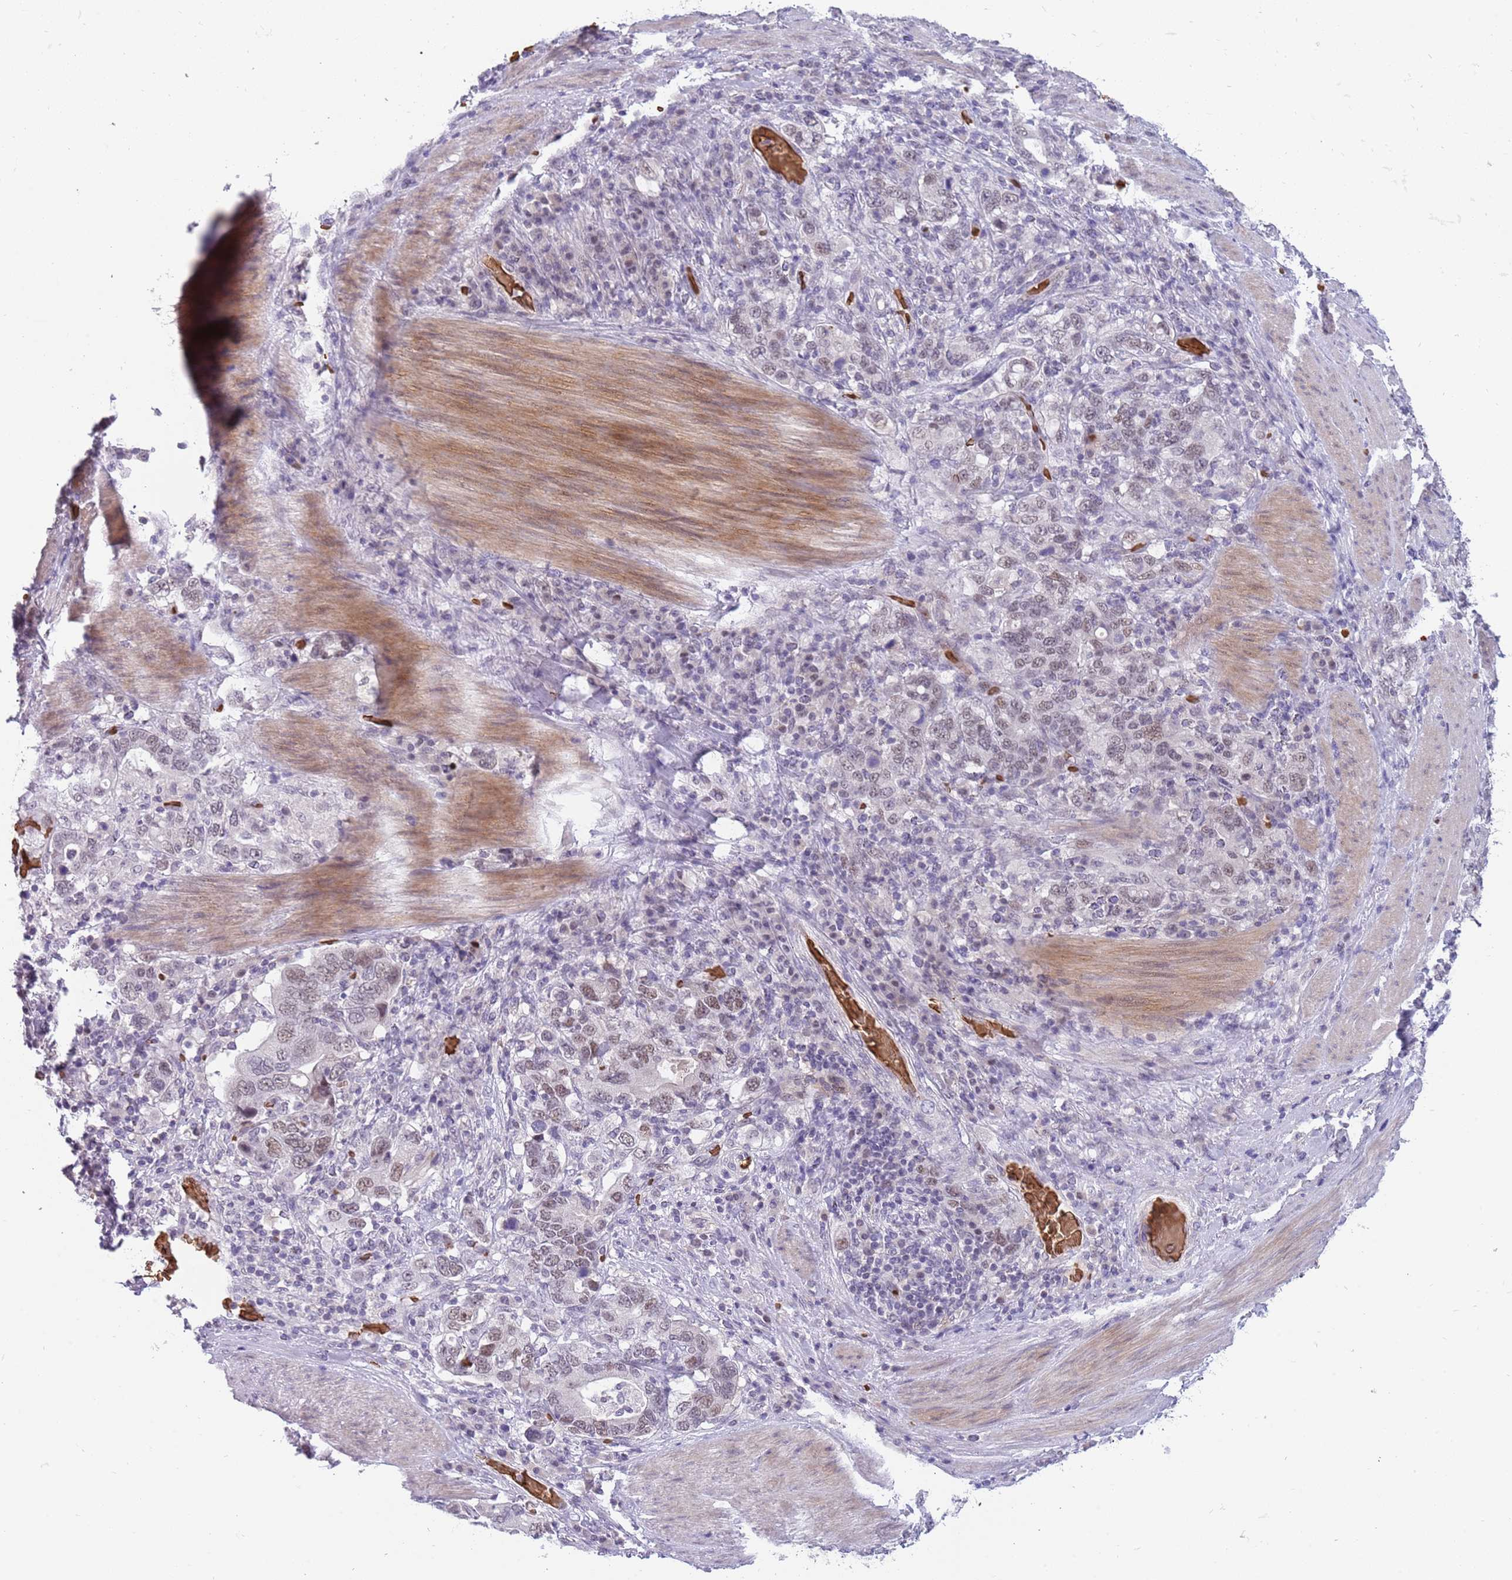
{"staining": {"intensity": "weak", "quantity": "25%-75%", "location": "nuclear"}, "tissue": "stomach cancer", "cell_type": "Tumor cells", "image_type": "cancer", "snomed": [{"axis": "morphology", "description": "Adenocarcinoma, NOS"}, {"axis": "topography", "description": "Stomach, upper"}, {"axis": "topography", "description": "Stomach"}], "caption": "Immunohistochemistry image of neoplastic tissue: human adenocarcinoma (stomach) stained using IHC demonstrates low levels of weak protein expression localized specifically in the nuclear of tumor cells, appearing as a nuclear brown color.", "gene": "LYPD6B", "patient": {"sex": "male", "age": 62}}